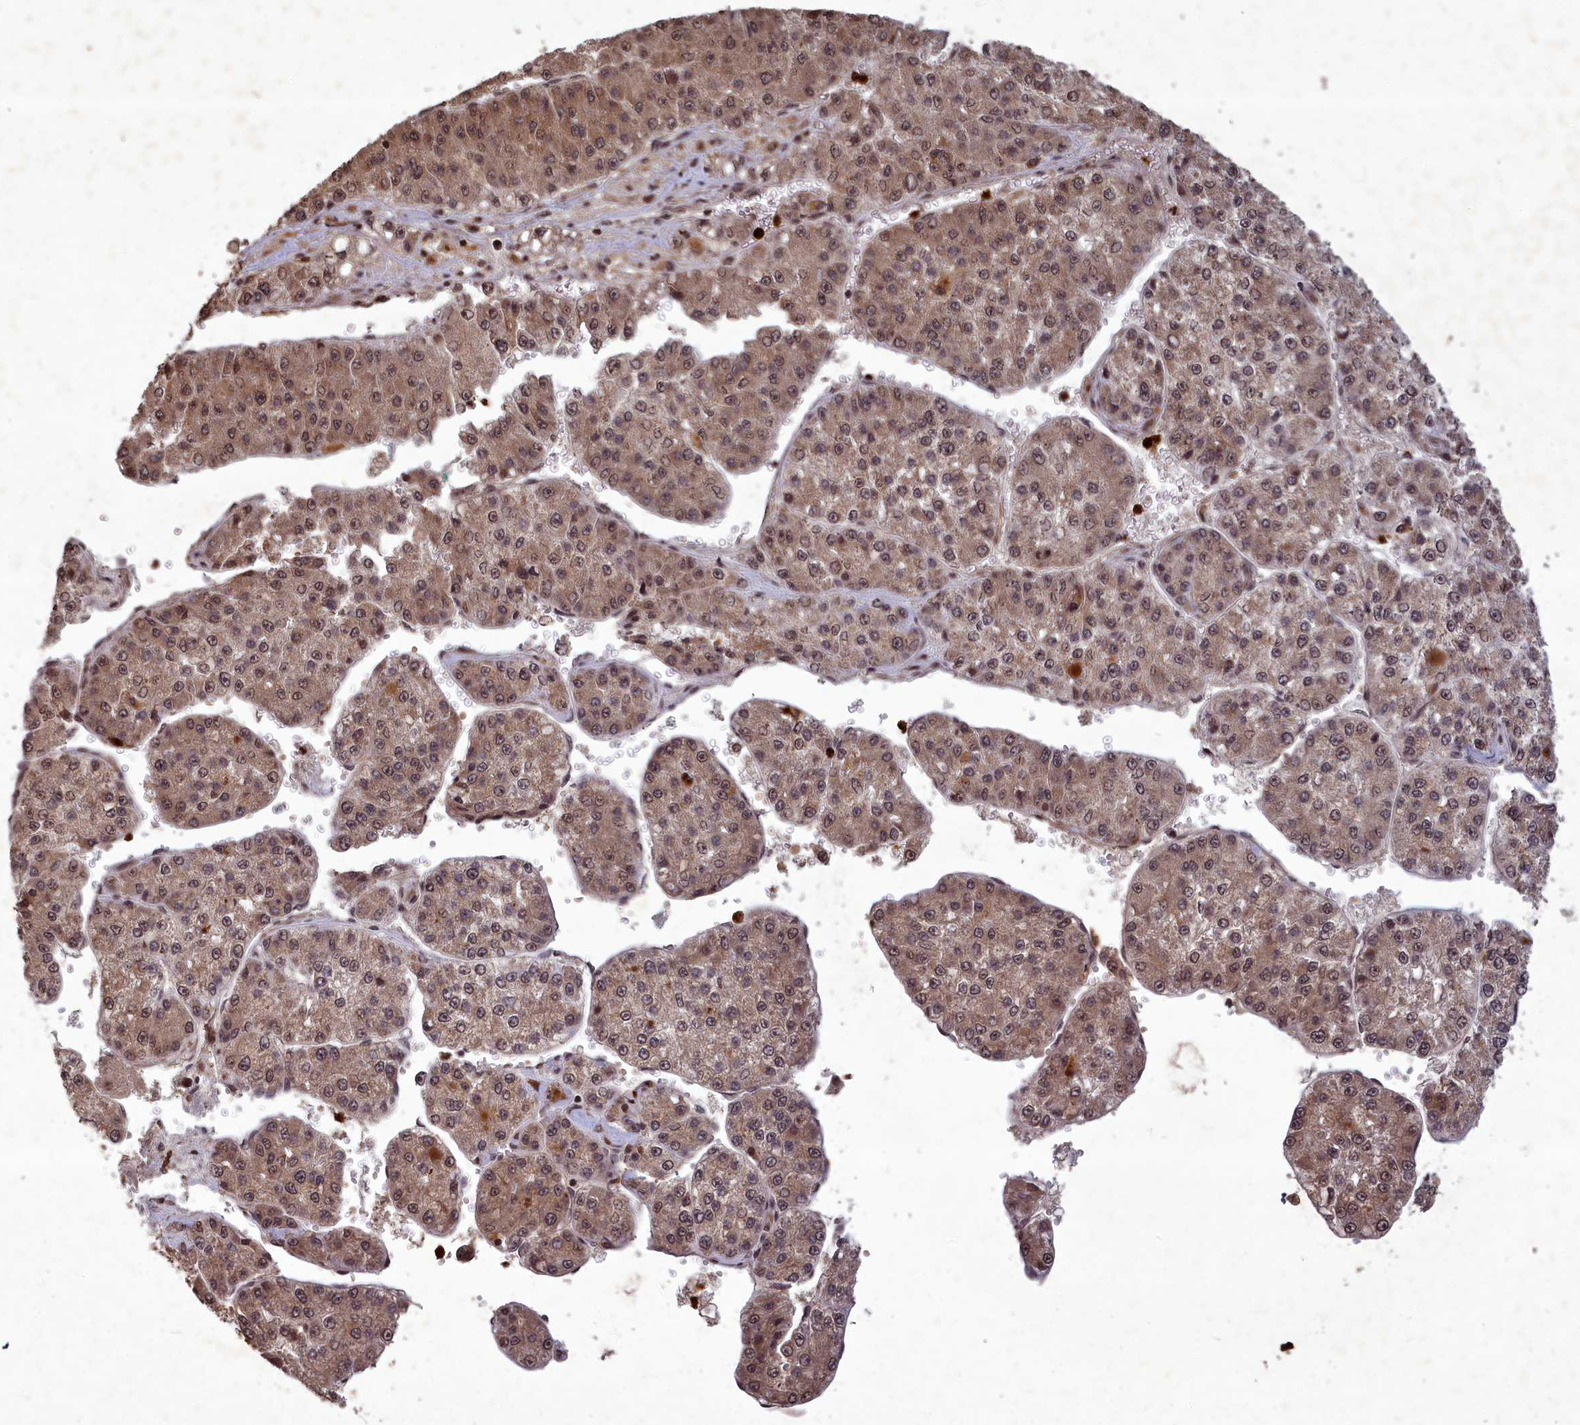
{"staining": {"intensity": "weak", "quantity": ">75%", "location": "cytoplasmic/membranous,nuclear"}, "tissue": "liver cancer", "cell_type": "Tumor cells", "image_type": "cancer", "snomed": [{"axis": "morphology", "description": "Carcinoma, Hepatocellular, NOS"}, {"axis": "topography", "description": "Liver"}], "caption": "Immunohistochemistry histopathology image of neoplastic tissue: hepatocellular carcinoma (liver) stained using immunohistochemistry (IHC) displays low levels of weak protein expression localized specifically in the cytoplasmic/membranous and nuclear of tumor cells, appearing as a cytoplasmic/membranous and nuclear brown color.", "gene": "SRMS", "patient": {"sex": "female", "age": 73}}